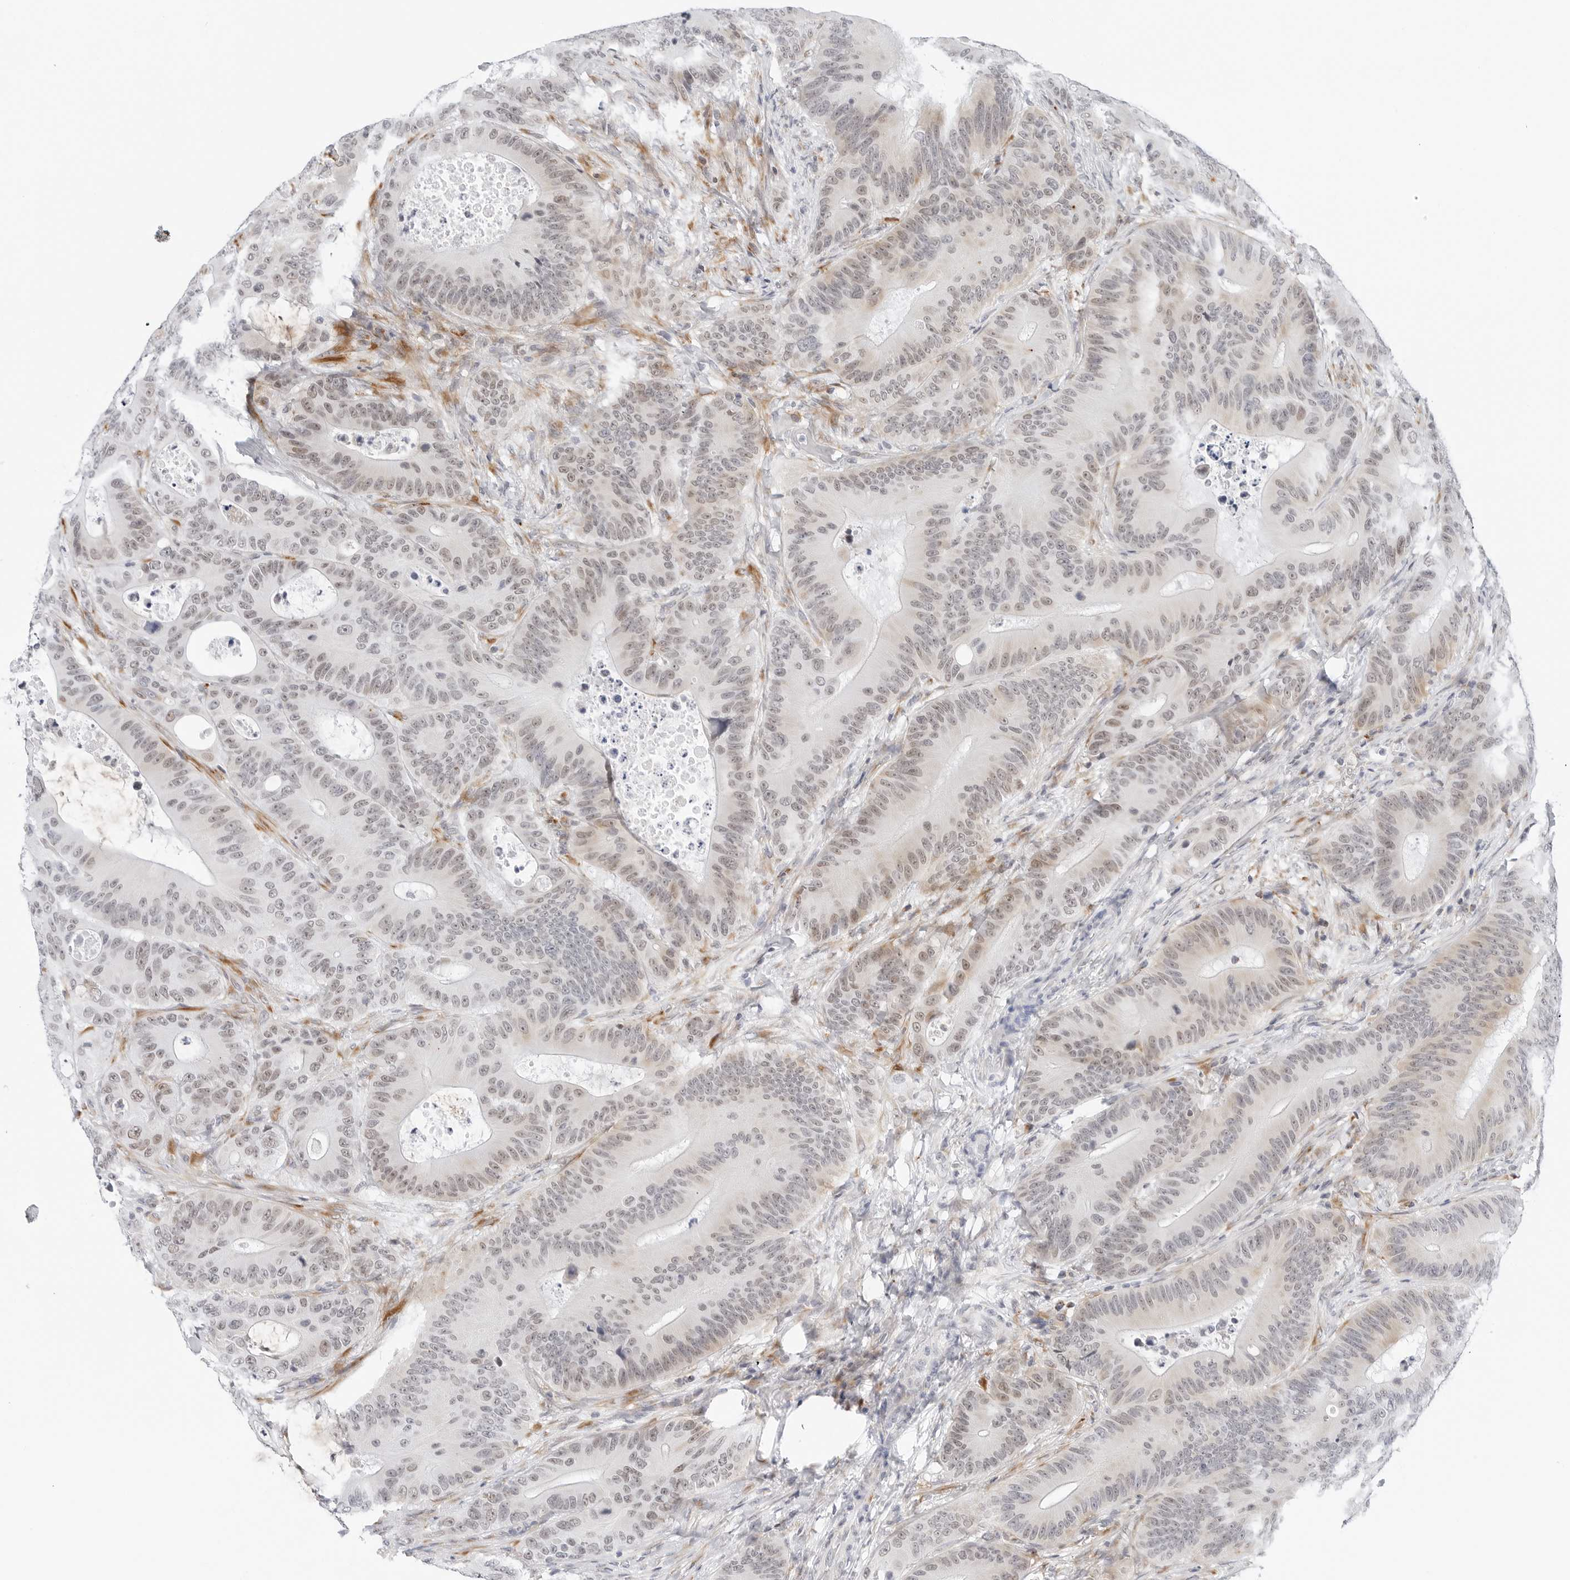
{"staining": {"intensity": "weak", "quantity": "<25%", "location": "cytoplasmic/membranous,nuclear"}, "tissue": "colorectal cancer", "cell_type": "Tumor cells", "image_type": "cancer", "snomed": [{"axis": "morphology", "description": "Adenocarcinoma, NOS"}, {"axis": "topography", "description": "Colon"}], "caption": "Immunohistochemistry (IHC) of colorectal cancer demonstrates no positivity in tumor cells.", "gene": "TSEN2", "patient": {"sex": "male", "age": 83}}